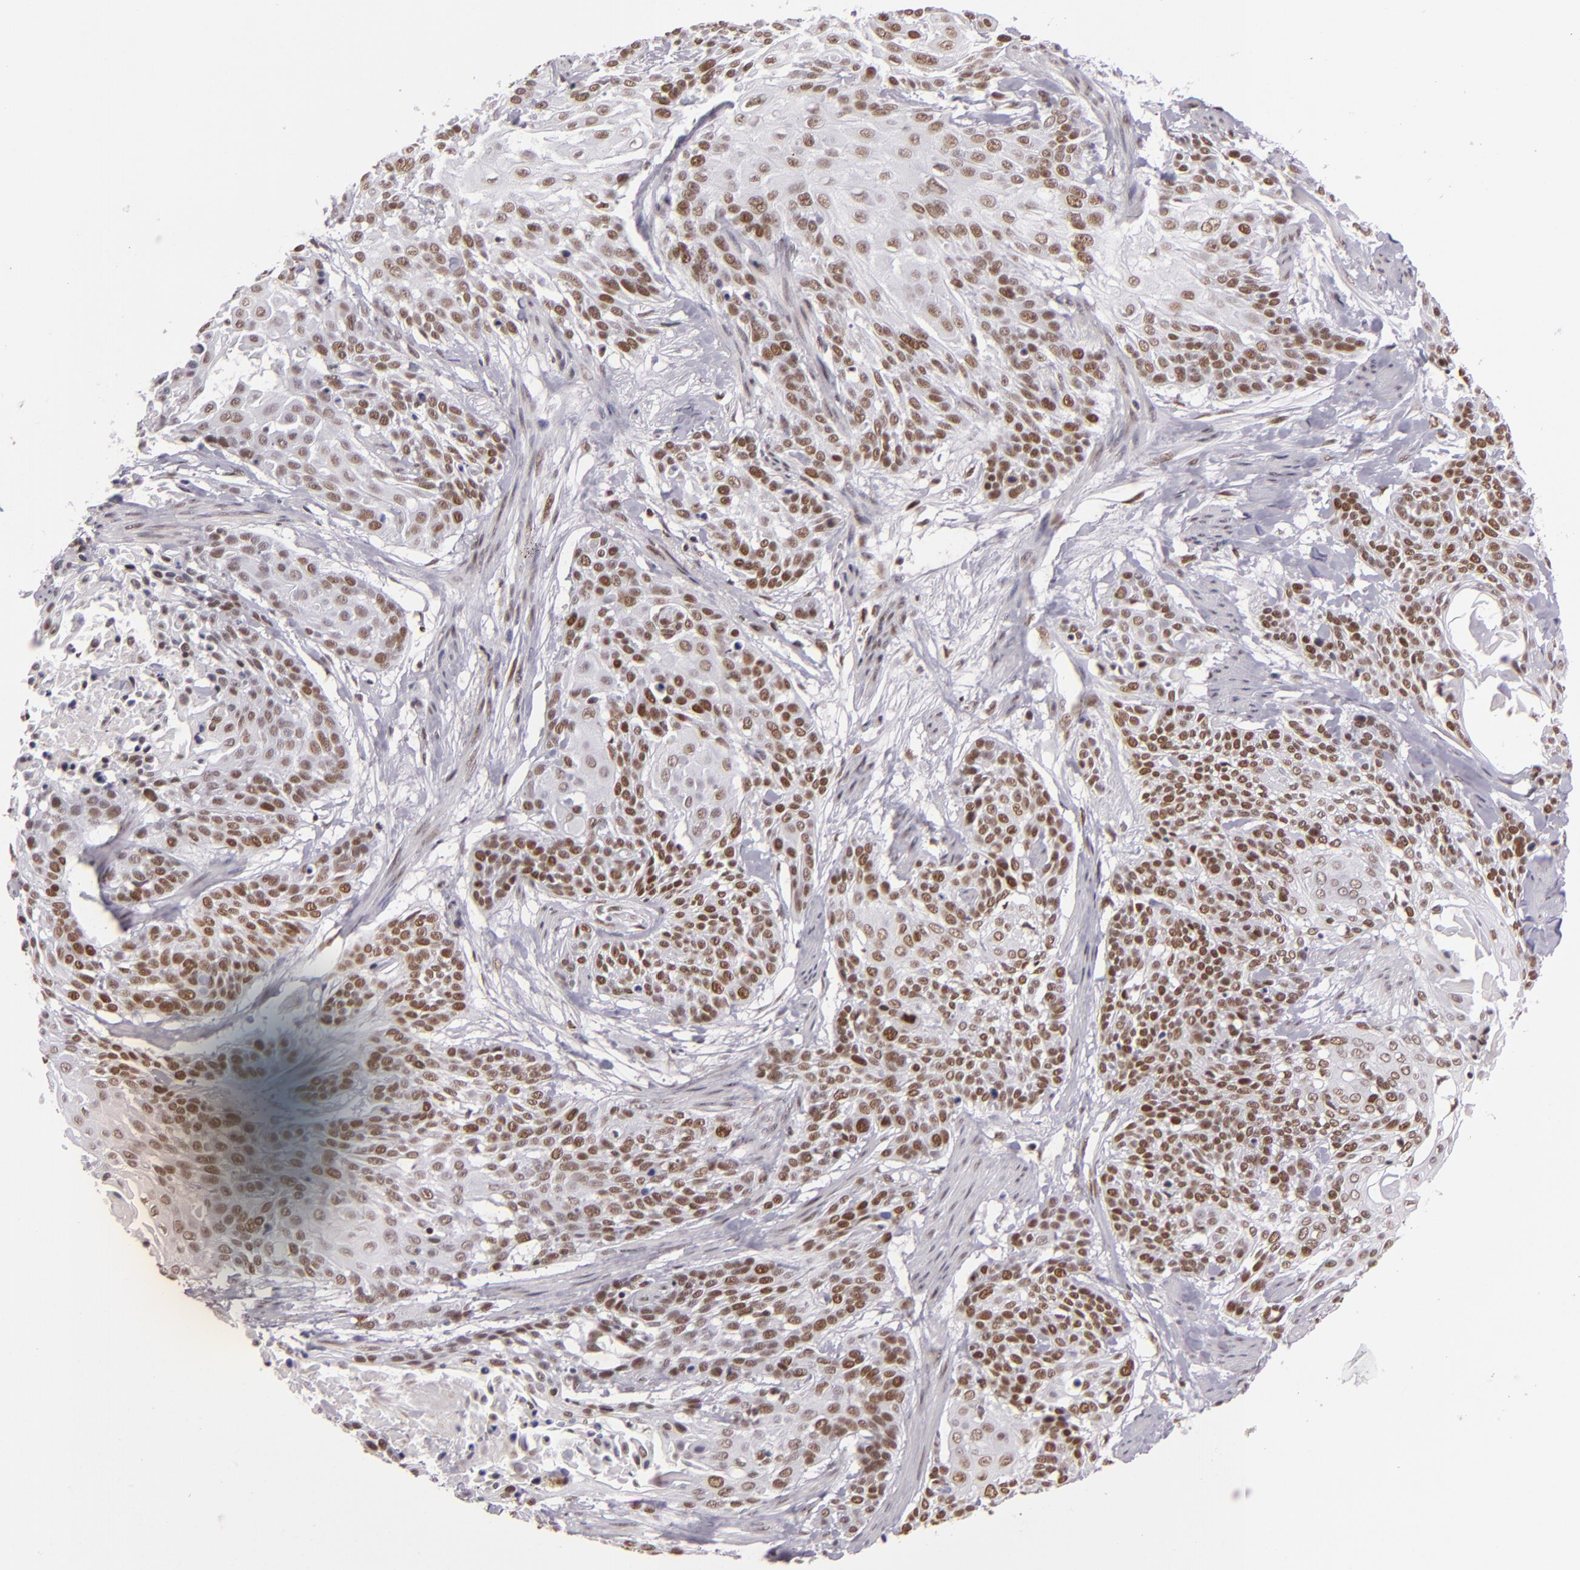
{"staining": {"intensity": "moderate", "quantity": ">75%", "location": "nuclear"}, "tissue": "cervical cancer", "cell_type": "Tumor cells", "image_type": "cancer", "snomed": [{"axis": "morphology", "description": "Squamous cell carcinoma, NOS"}, {"axis": "topography", "description": "Cervix"}], "caption": "Human squamous cell carcinoma (cervical) stained with a protein marker demonstrates moderate staining in tumor cells.", "gene": "BRD8", "patient": {"sex": "female", "age": 57}}